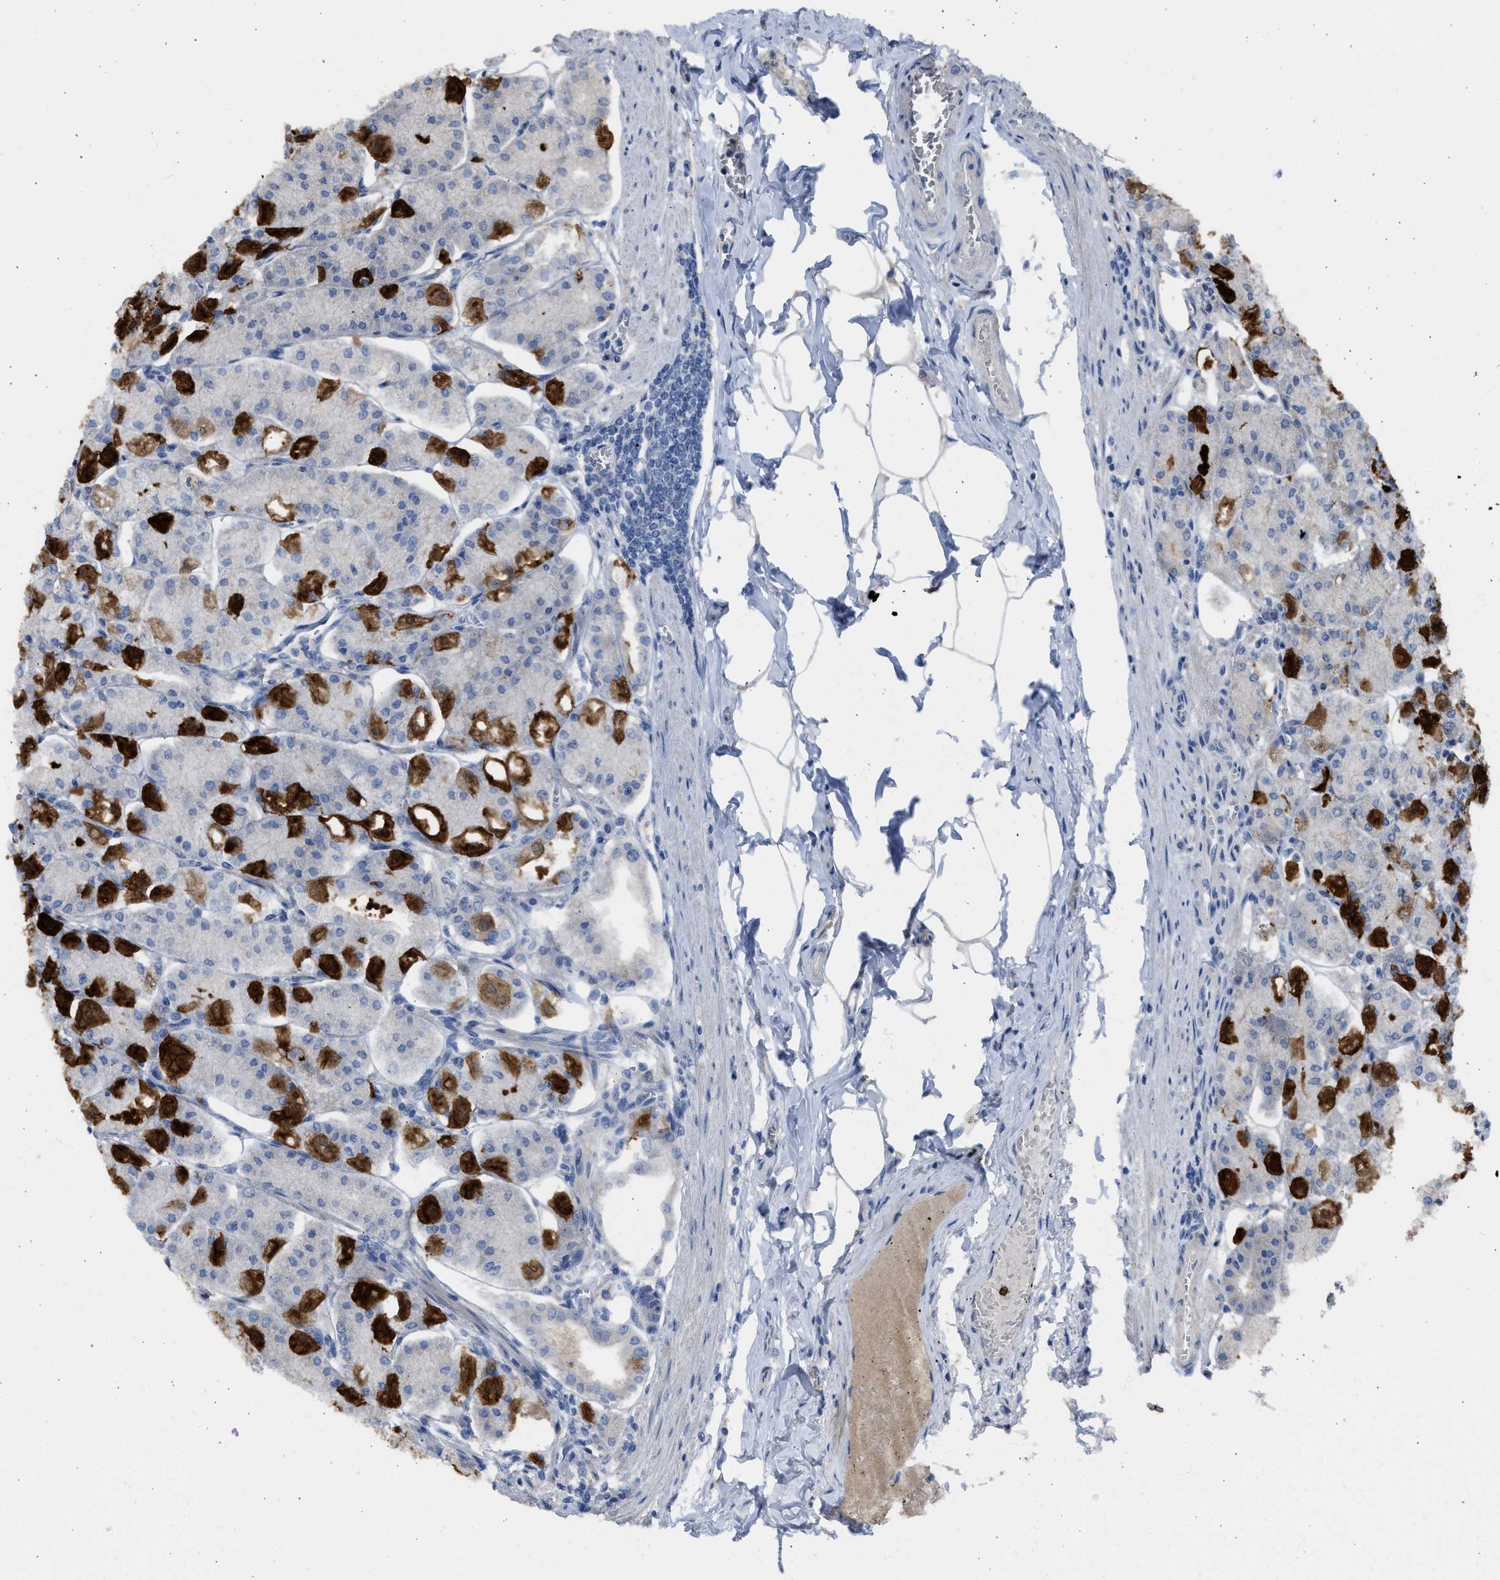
{"staining": {"intensity": "strong", "quantity": "25%-75%", "location": "cytoplasmic/membranous"}, "tissue": "stomach", "cell_type": "Glandular cells", "image_type": "normal", "snomed": [{"axis": "morphology", "description": "Normal tissue, NOS"}, {"axis": "topography", "description": "Stomach, lower"}], "caption": "IHC of unremarkable human stomach displays high levels of strong cytoplasmic/membranous positivity in approximately 25%-75% of glandular cells.", "gene": "SULT2A1", "patient": {"sex": "male", "age": 71}}